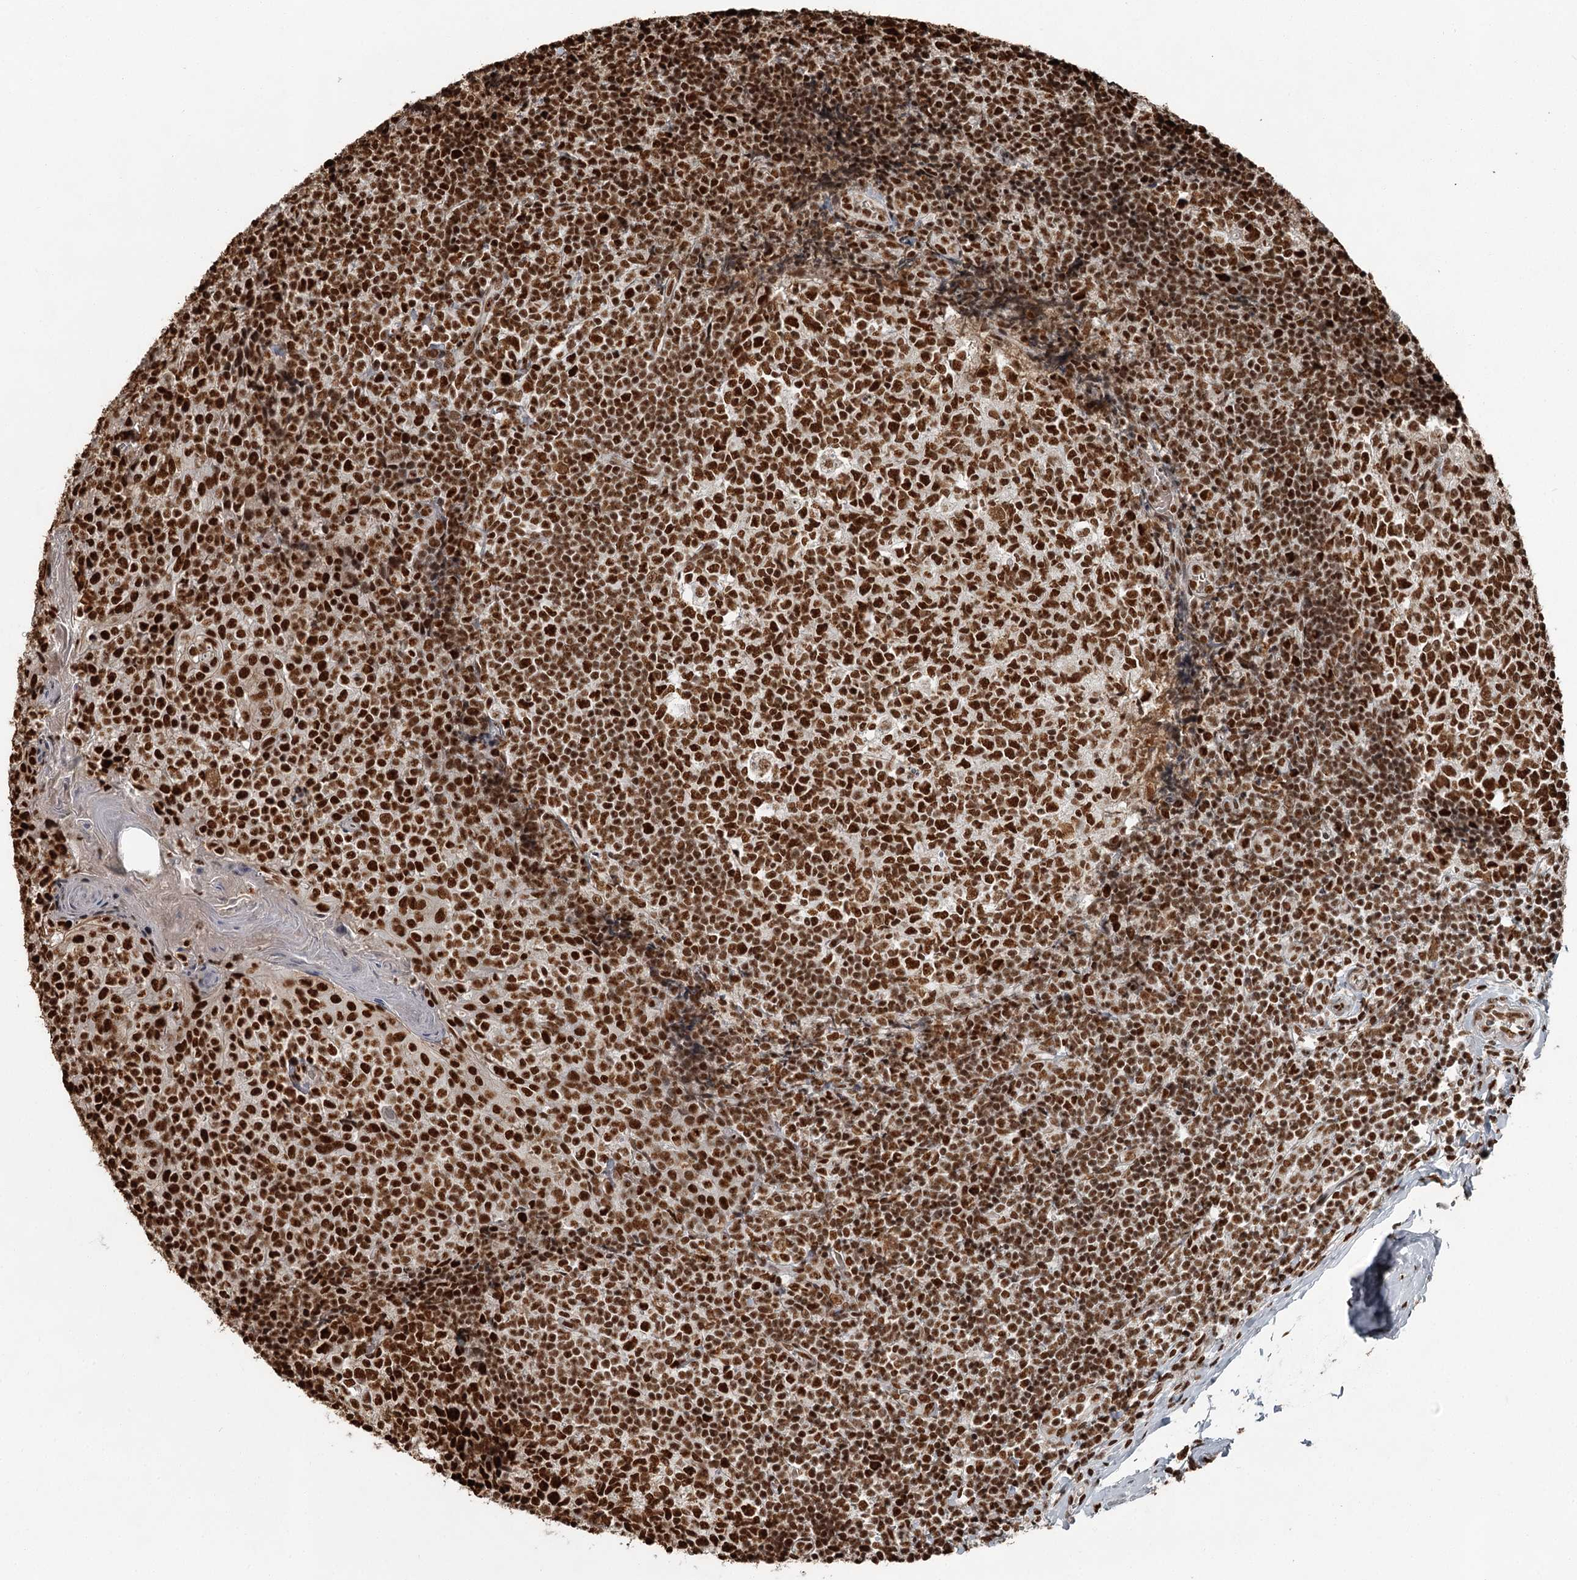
{"staining": {"intensity": "strong", "quantity": ">75%", "location": "nuclear"}, "tissue": "tonsil", "cell_type": "Germinal center cells", "image_type": "normal", "snomed": [{"axis": "morphology", "description": "Normal tissue, NOS"}, {"axis": "topography", "description": "Tonsil"}], "caption": "A brown stain labels strong nuclear expression of a protein in germinal center cells of unremarkable human tonsil. The staining was performed using DAB to visualize the protein expression in brown, while the nuclei were stained in blue with hematoxylin (Magnification: 20x).", "gene": "RBBP7", "patient": {"sex": "female", "age": 19}}